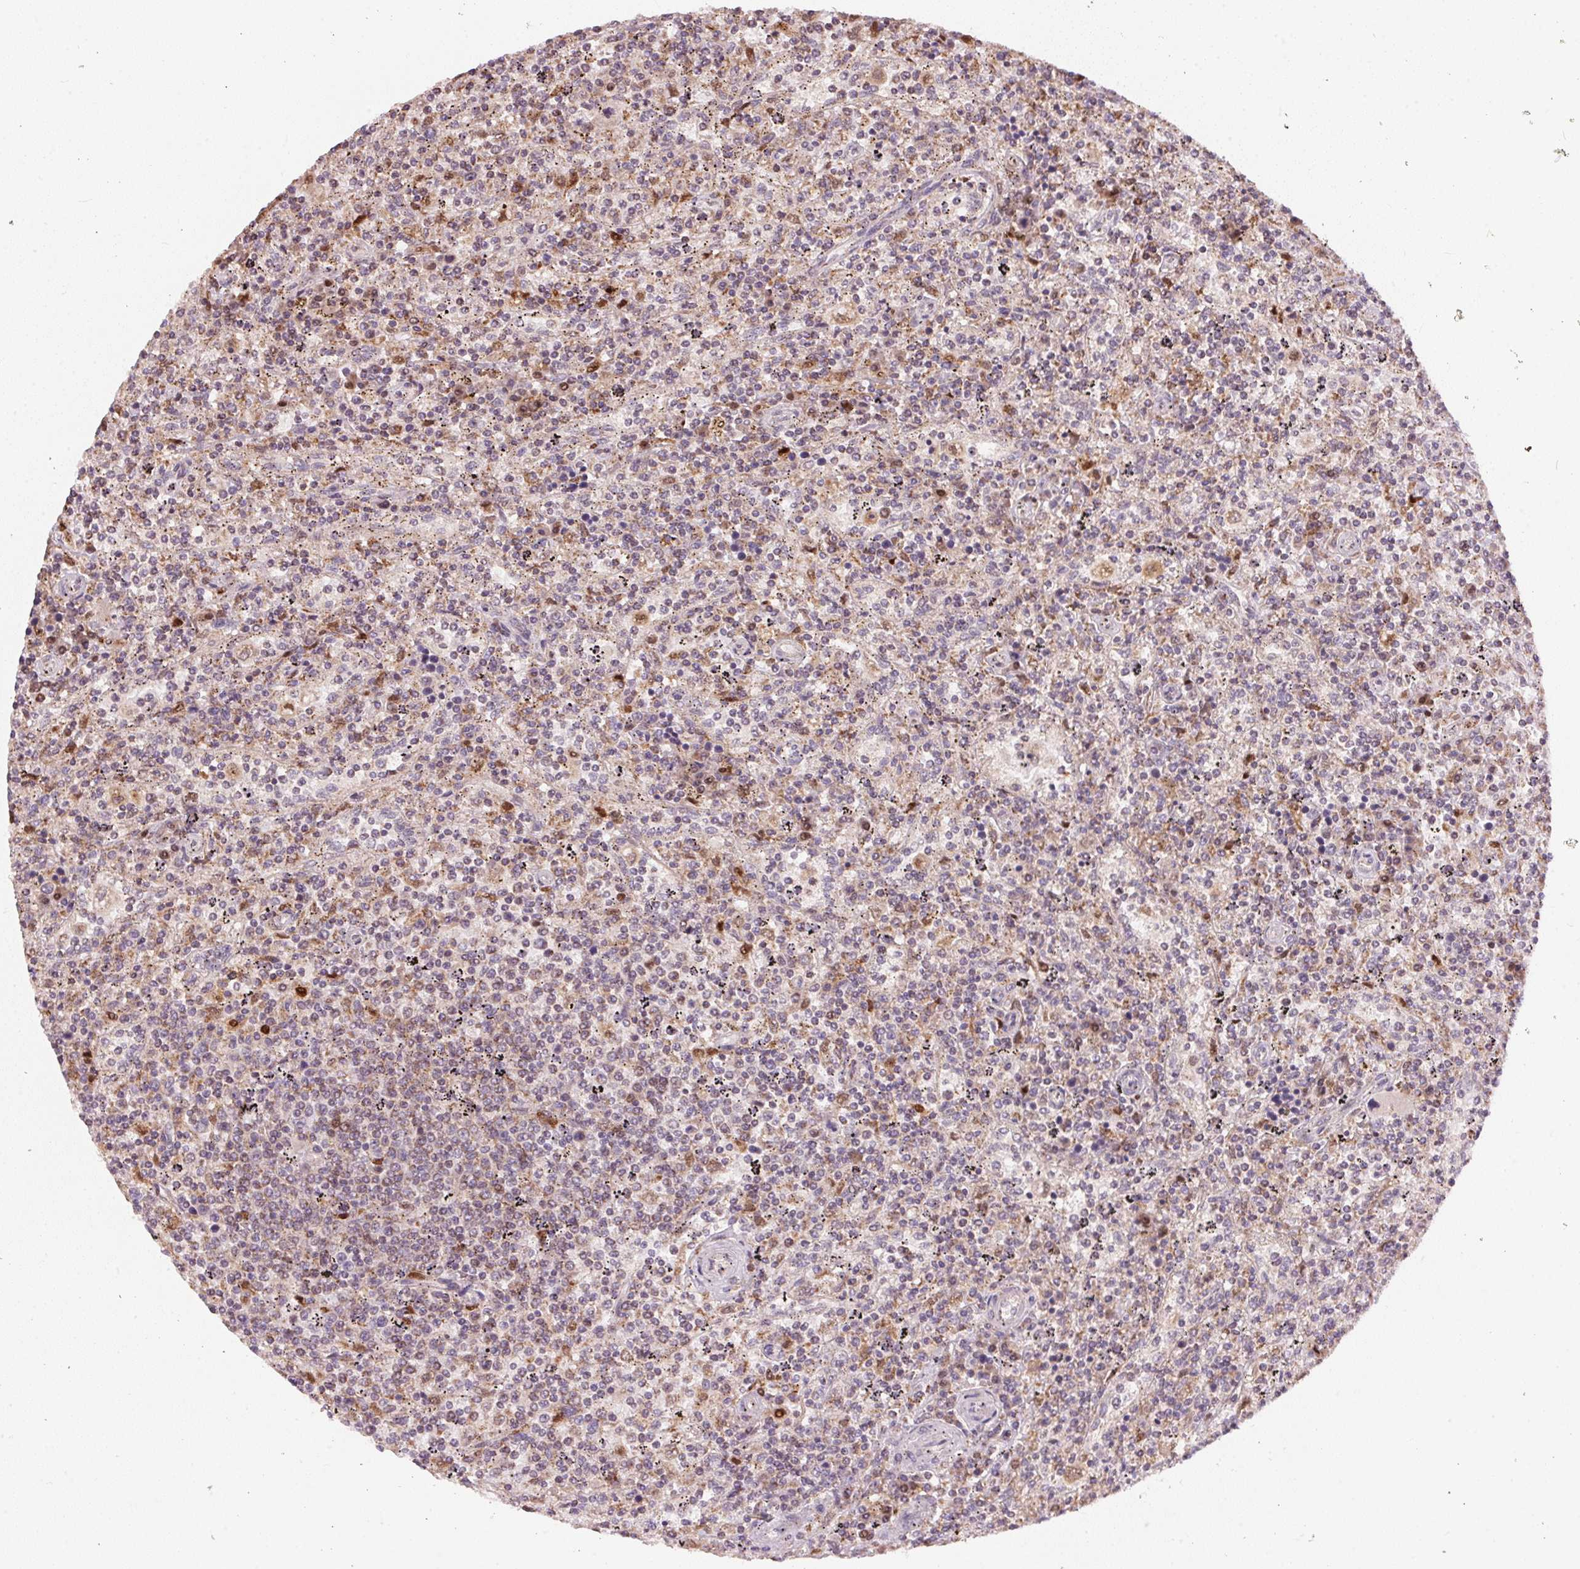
{"staining": {"intensity": "weak", "quantity": "<25%", "location": "cytoplasmic/membranous"}, "tissue": "lymphoma", "cell_type": "Tumor cells", "image_type": "cancer", "snomed": [{"axis": "morphology", "description": "Malignant lymphoma, non-Hodgkin's type, Low grade"}, {"axis": "topography", "description": "Spleen"}], "caption": "There is no significant positivity in tumor cells of malignant lymphoma, non-Hodgkin's type (low-grade).", "gene": "COQ7", "patient": {"sex": "male", "age": 62}}